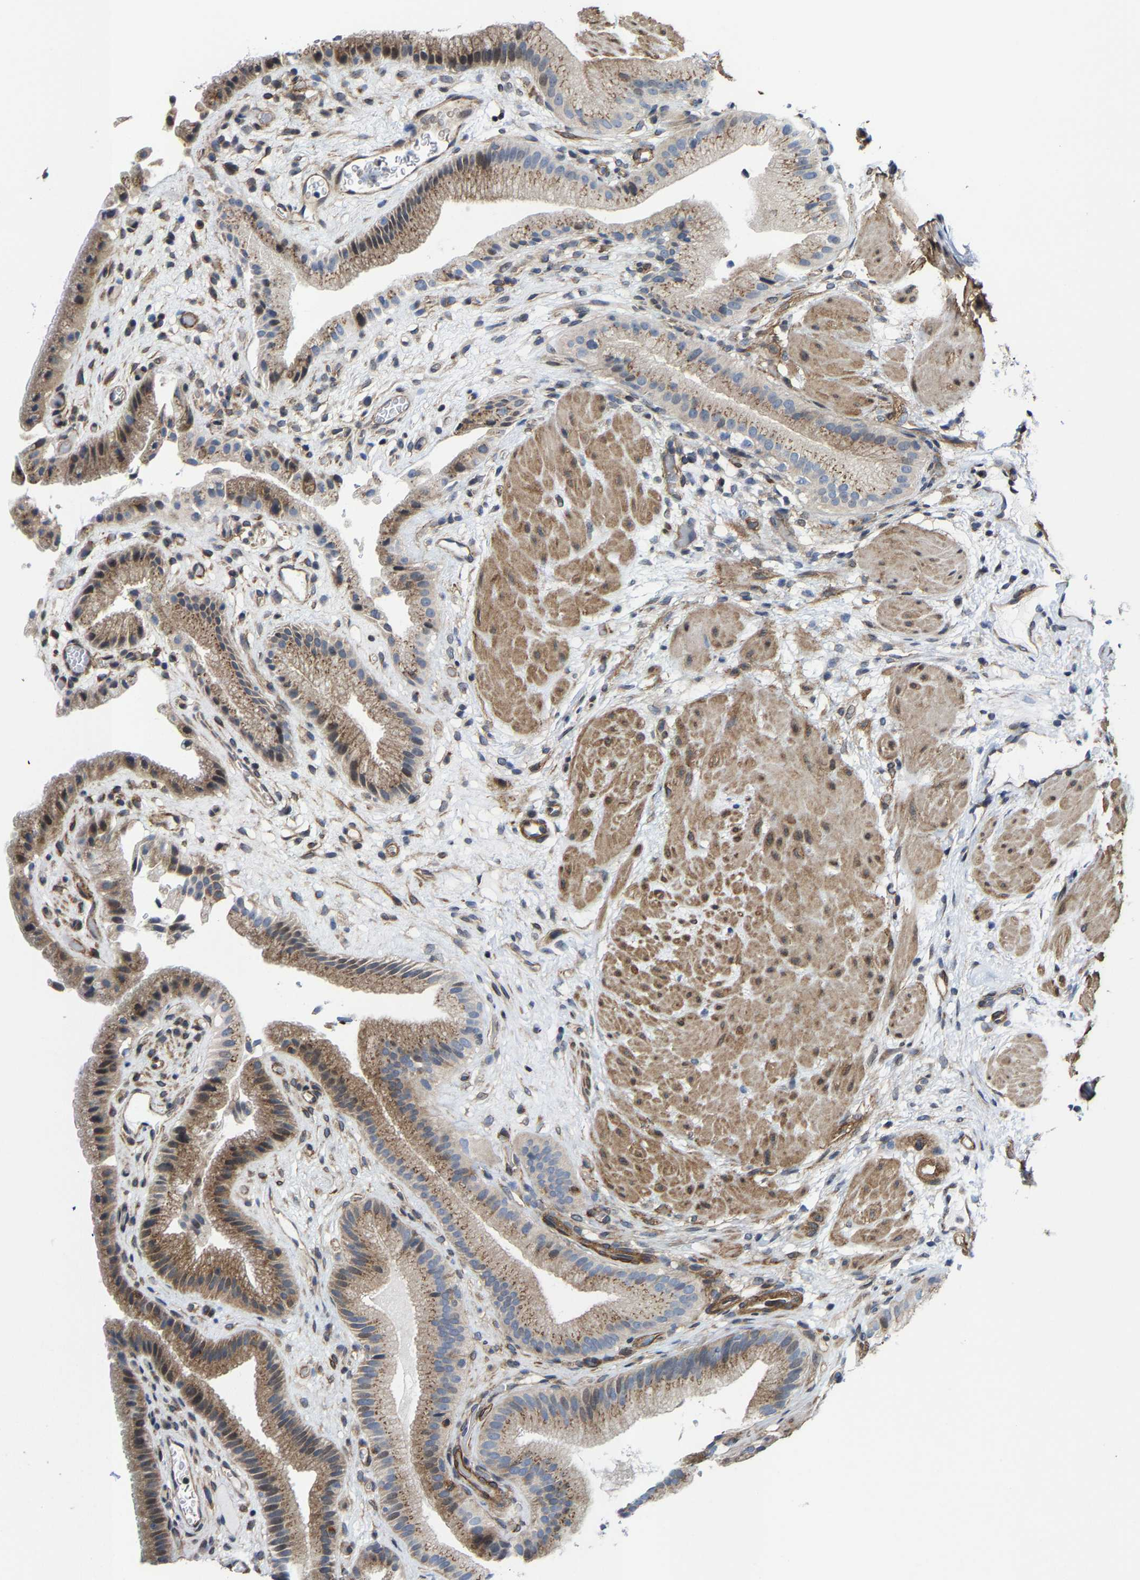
{"staining": {"intensity": "moderate", "quantity": ">75%", "location": "cytoplasmic/membranous"}, "tissue": "gallbladder", "cell_type": "Glandular cells", "image_type": "normal", "snomed": [{"axis": "morphology", "description": "Normal tissue, NOS"}, {"axis": "topography", "description": "Gallbladder"}], "caption": "Immunohistochemical staining of unremarkable gallbladder reveals >75% levels of moderate cytoplasmic/membranous protein expression in about >75% of glandular cells.", "gene": "TGFB1I1", "patient": {"sex": "male", "age": 49}}